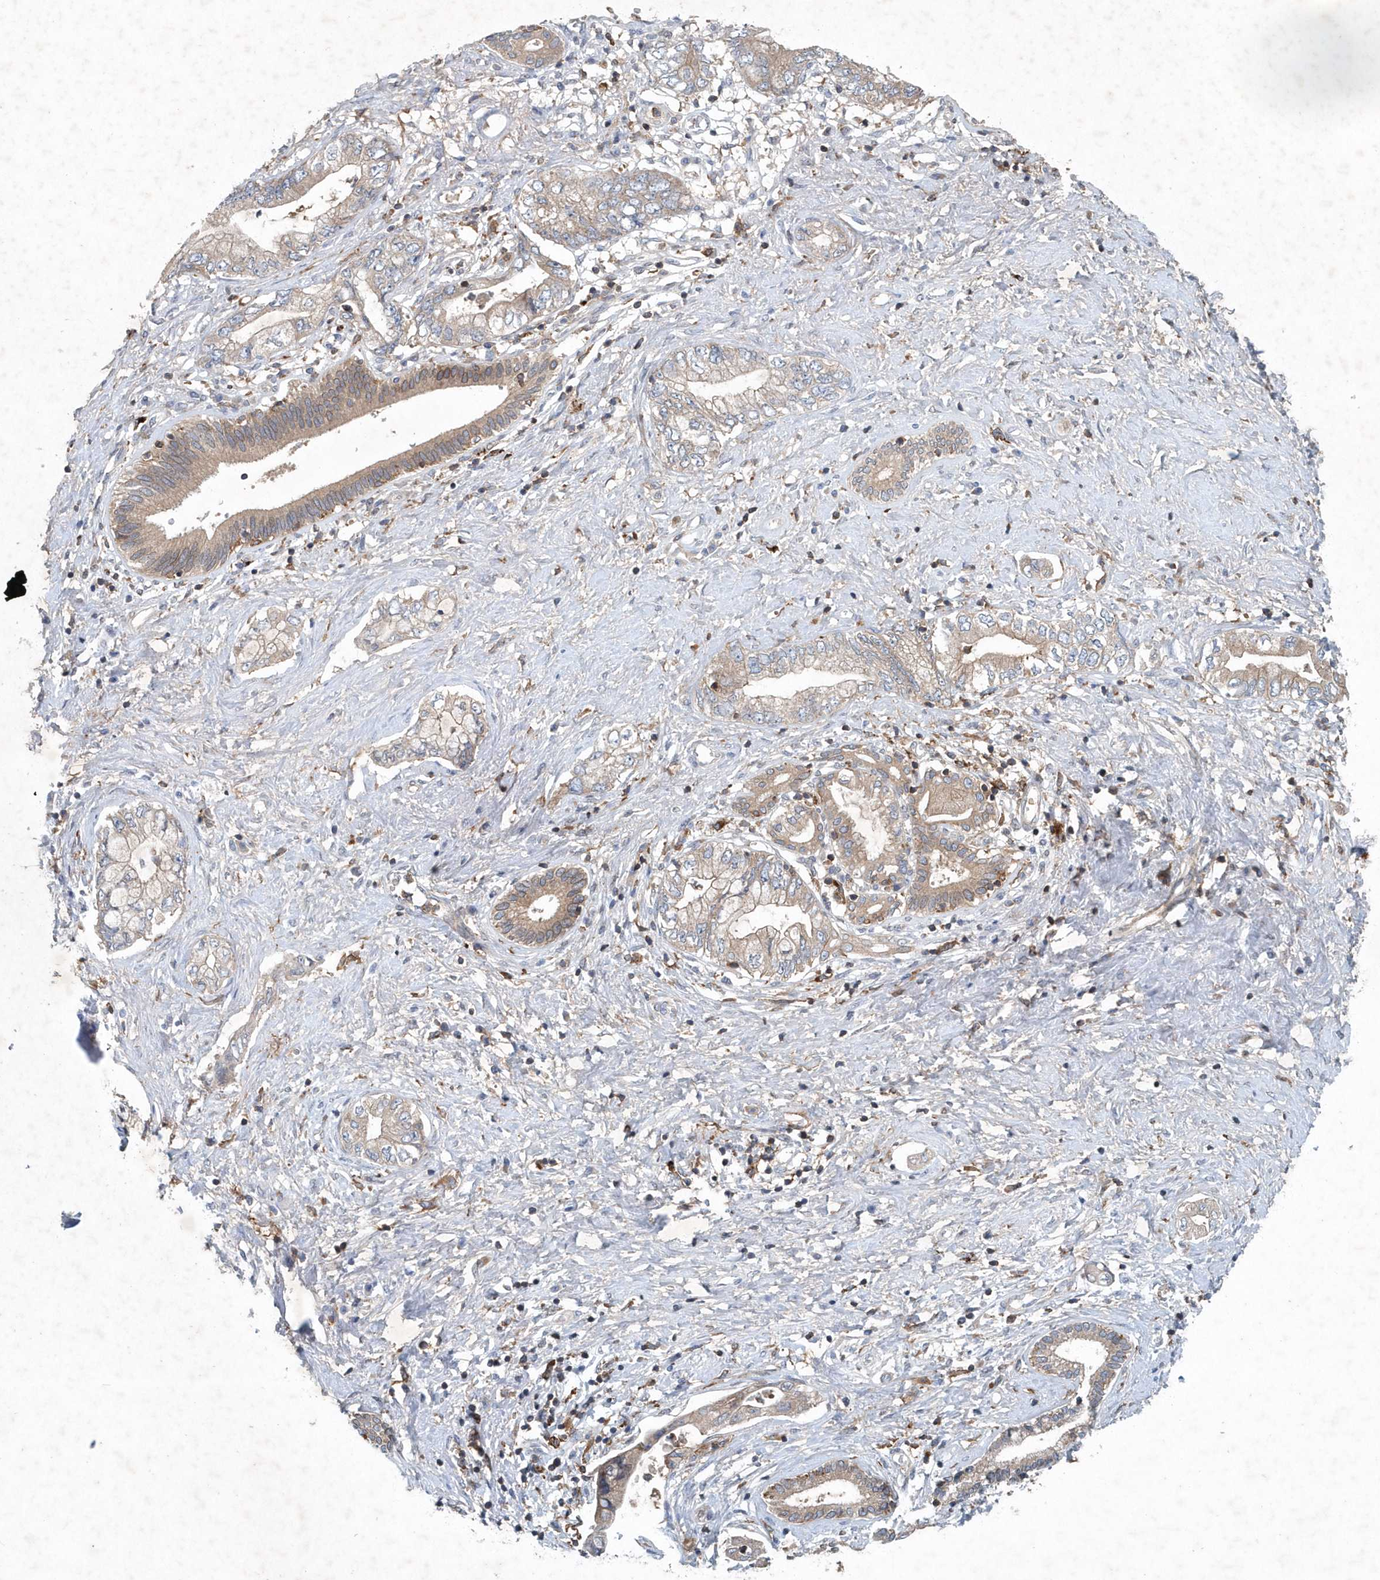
{"staining": {"intensity": "weak", "quantity": "25%-75%", "location": "cytoplasmic/membranous"}, "tissue": "pancreatic cancer", "cell_type": "Tumor cells", "image_type": "cancer", "snomed": [{"axis": "morphology", "description": "Adenocarcinoma, NOS"}, {"axis": "topography", "description": "Pancreas"}], "caption": "DAB immunohistochemical staining of adenocarcinoma (pancreatic) shows weak cytoplasmic/membranous protein positivity in approximately 25%-75% of tumor cells. The staining was performed using DAB (3,3'-diaminobenzidine), with brown indicating positive protein expression. Nuclei are stained blue with hematoxylin.", "gene": "P2RY10", "patient": {"sex": "female", "age": 73}}